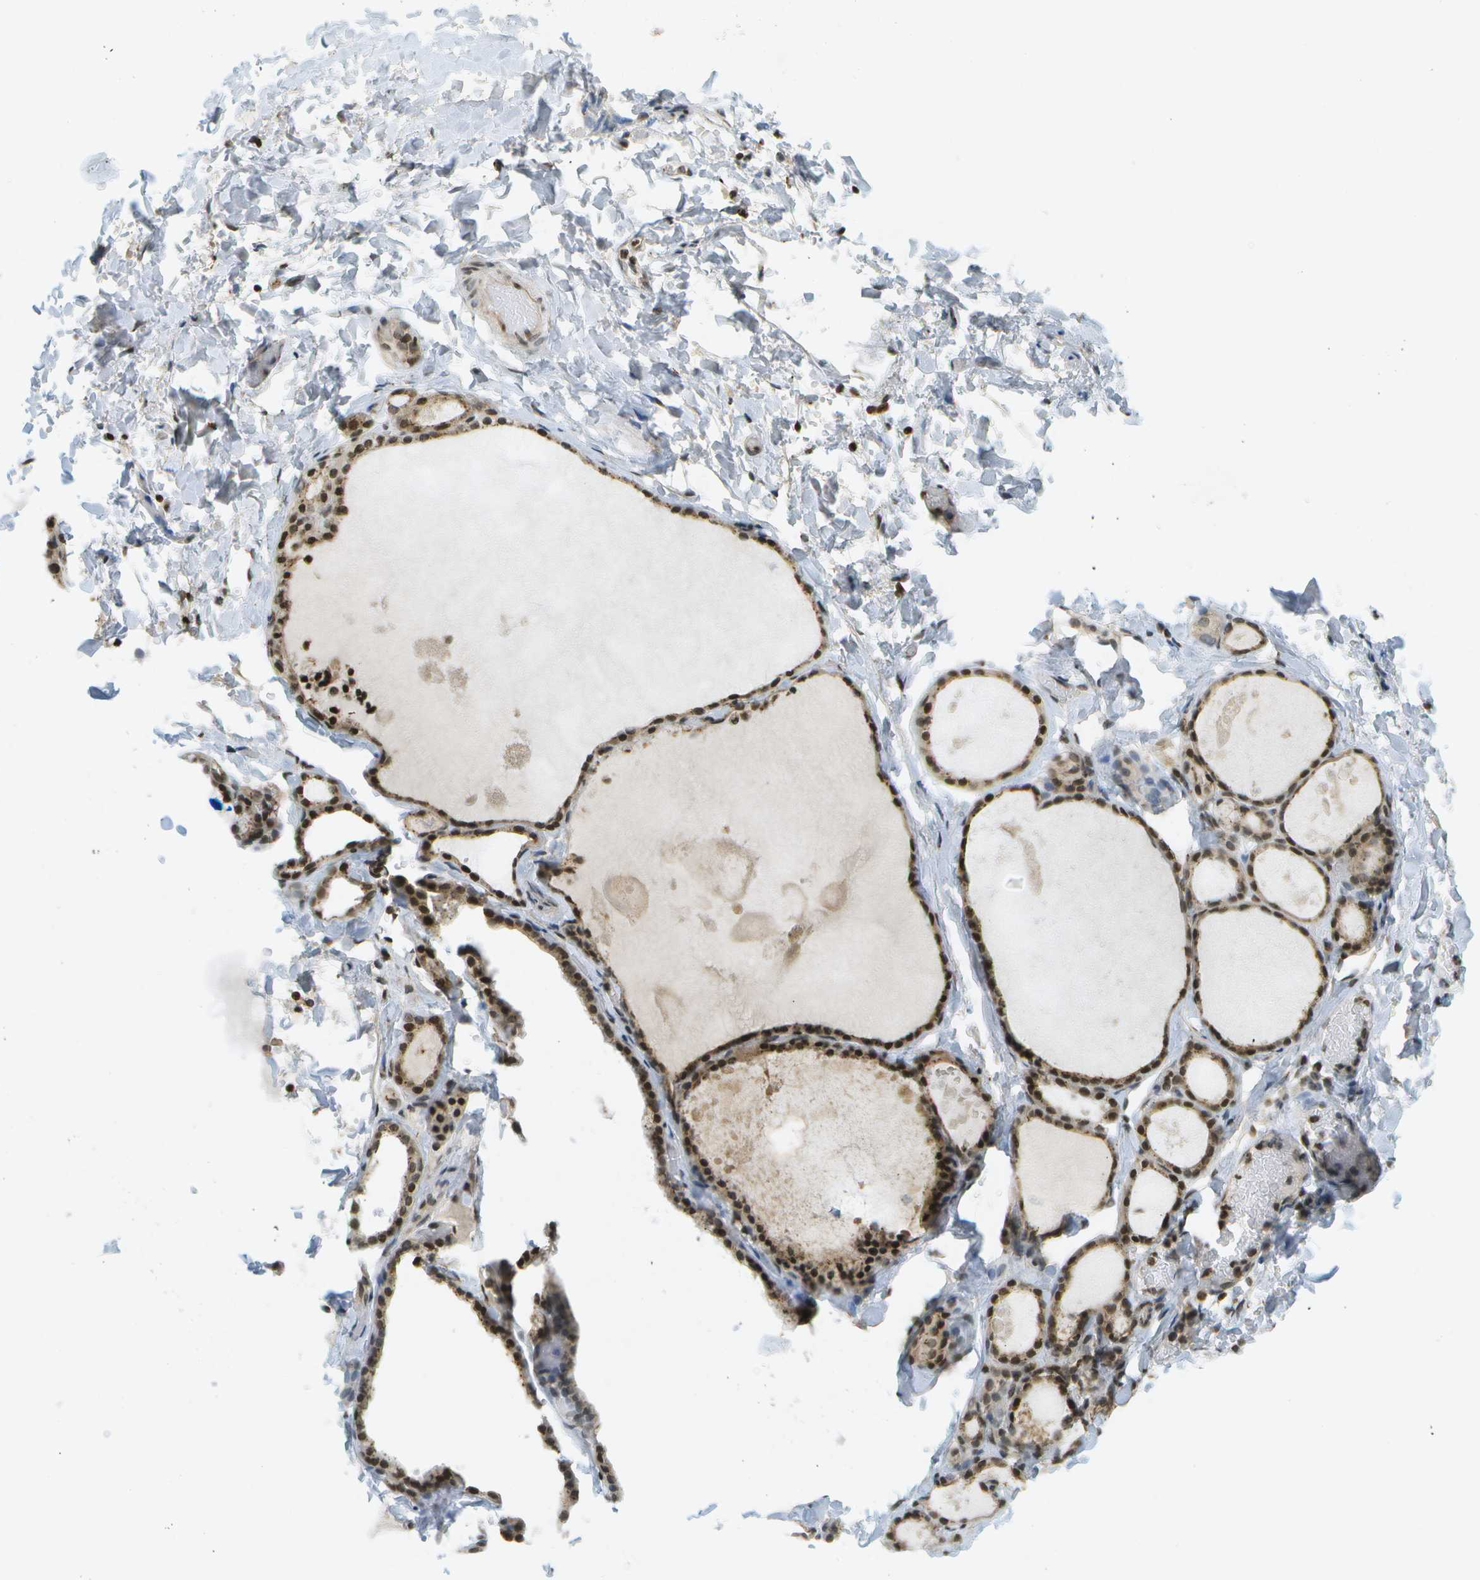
{"staining": {"intensity": "strong", "quantity": ">75%", "location": "nuclear"}, "tissue": "thyroid gland", "cell_type": "Glandular cells", "image_type": "normal", "snomed": [{"axis": "morphology", "description": "Normal tissue, NOS"}, {"axis": "topography", "description": "Thyroid gland"}], "caption": "Brown immunohistochemical staining in normal thyroid gland exhibits strong nuclear expression in approximately >75% of glandular cells.", "gene": "EVC", "patient": {"sex": "male", "age": 56}}